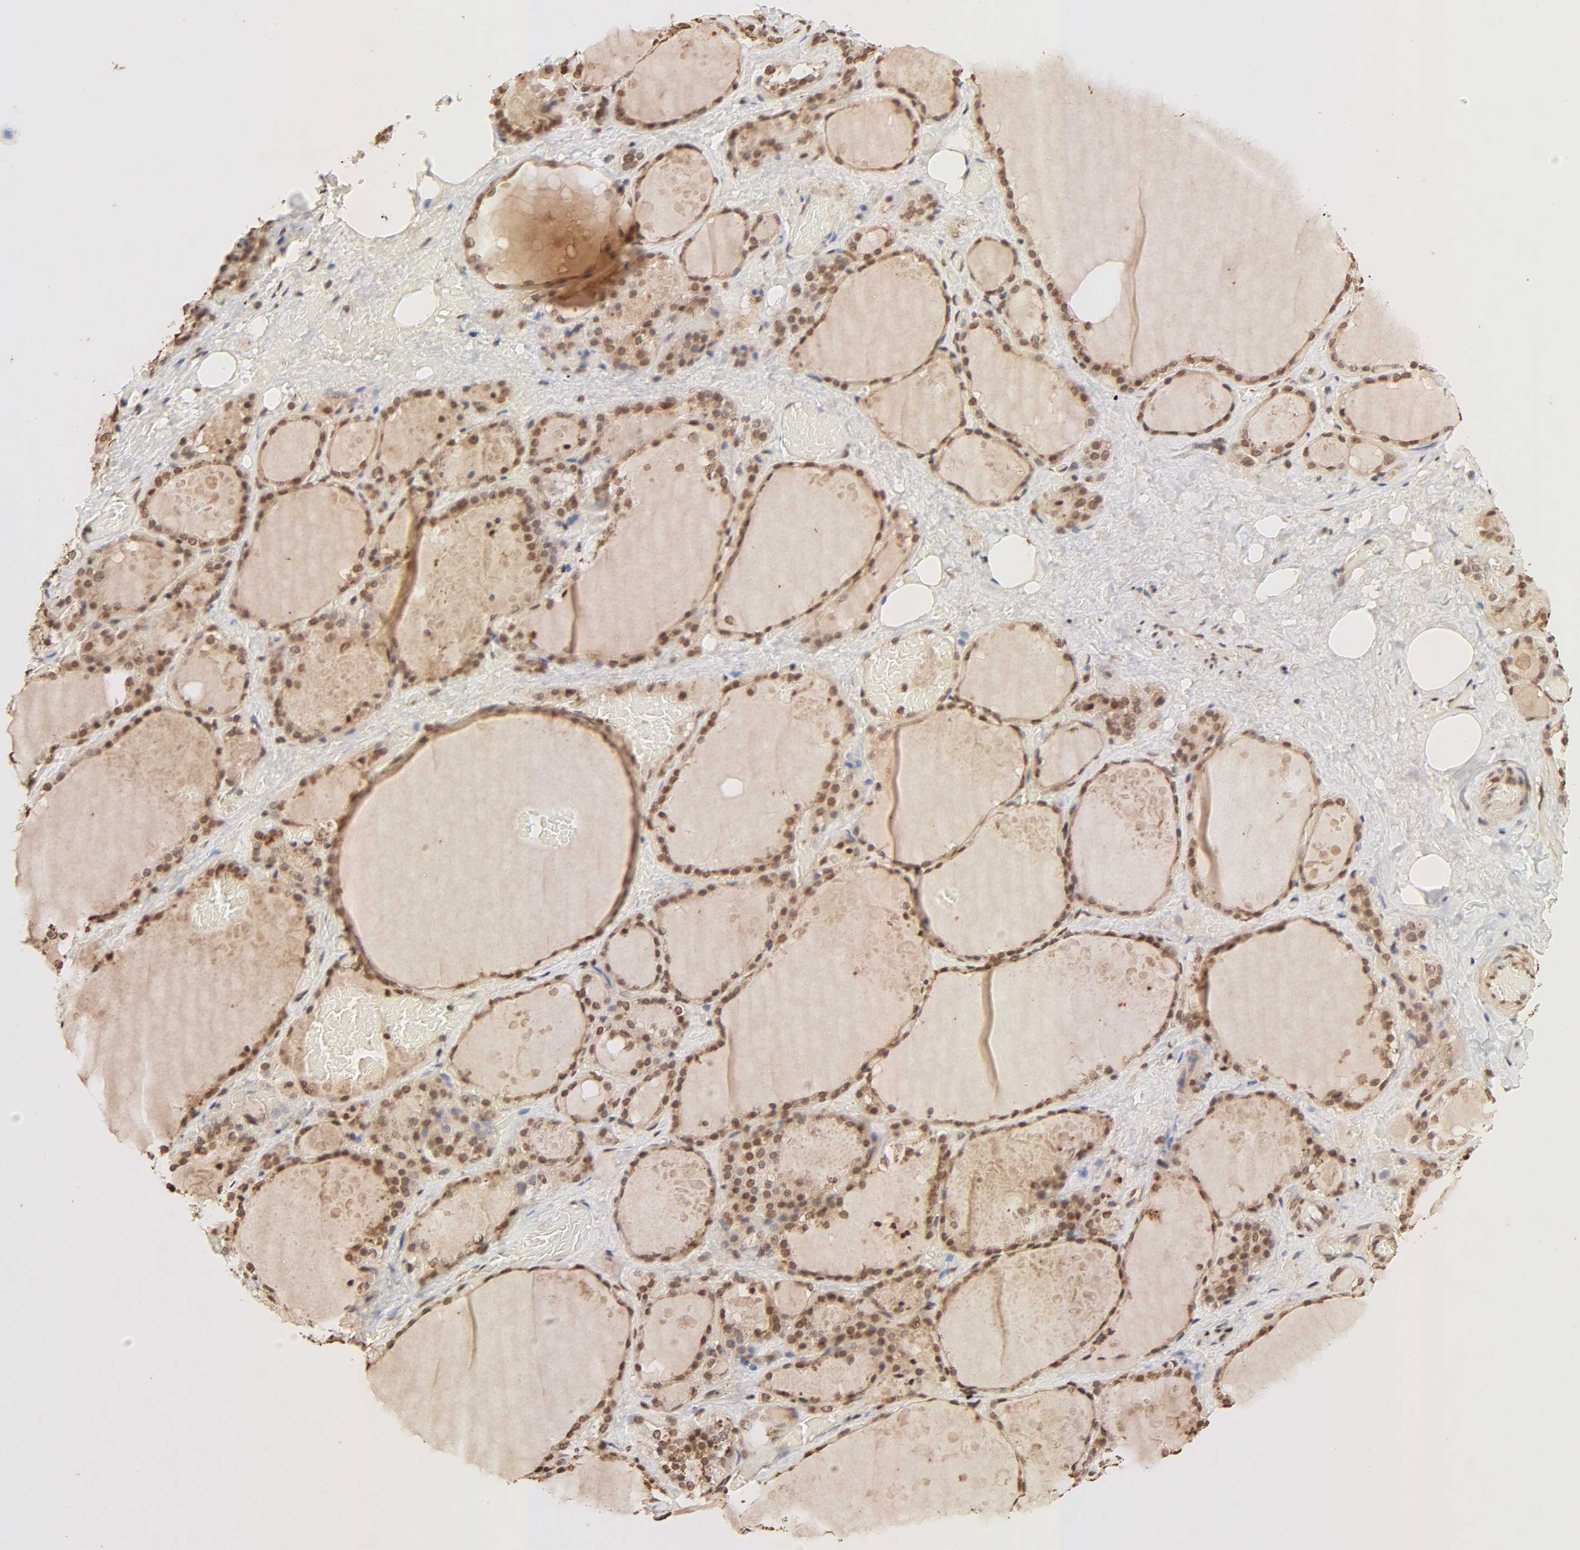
{"staining": {"intensity": "strong", "quantity": ">75%", "location": "cytoplasmic/membranous,nuclear"}, "tissue": "thyroid gland", "cell_type": "Glandular cells", "image_type": "normal", "snomed": [{"axis": "morphology", "description": "Normal tissue, NOS"}, {"axis": "topography", "description": "Thyroid gland"}], "caption": "Immunohistochemical staining of normal thyroid gland demonstrates high levels of strong cytoplasmic/membranous,nuclear expression in about >75% of glandular cells. The staining was performed using DAB to visualize the protein expression in brown, while the nuclei were stained in blue with hematoxylin (Magnification: 20x).", "gene": "TBL1X", "patient": {"sex": "male", "age": 61}}